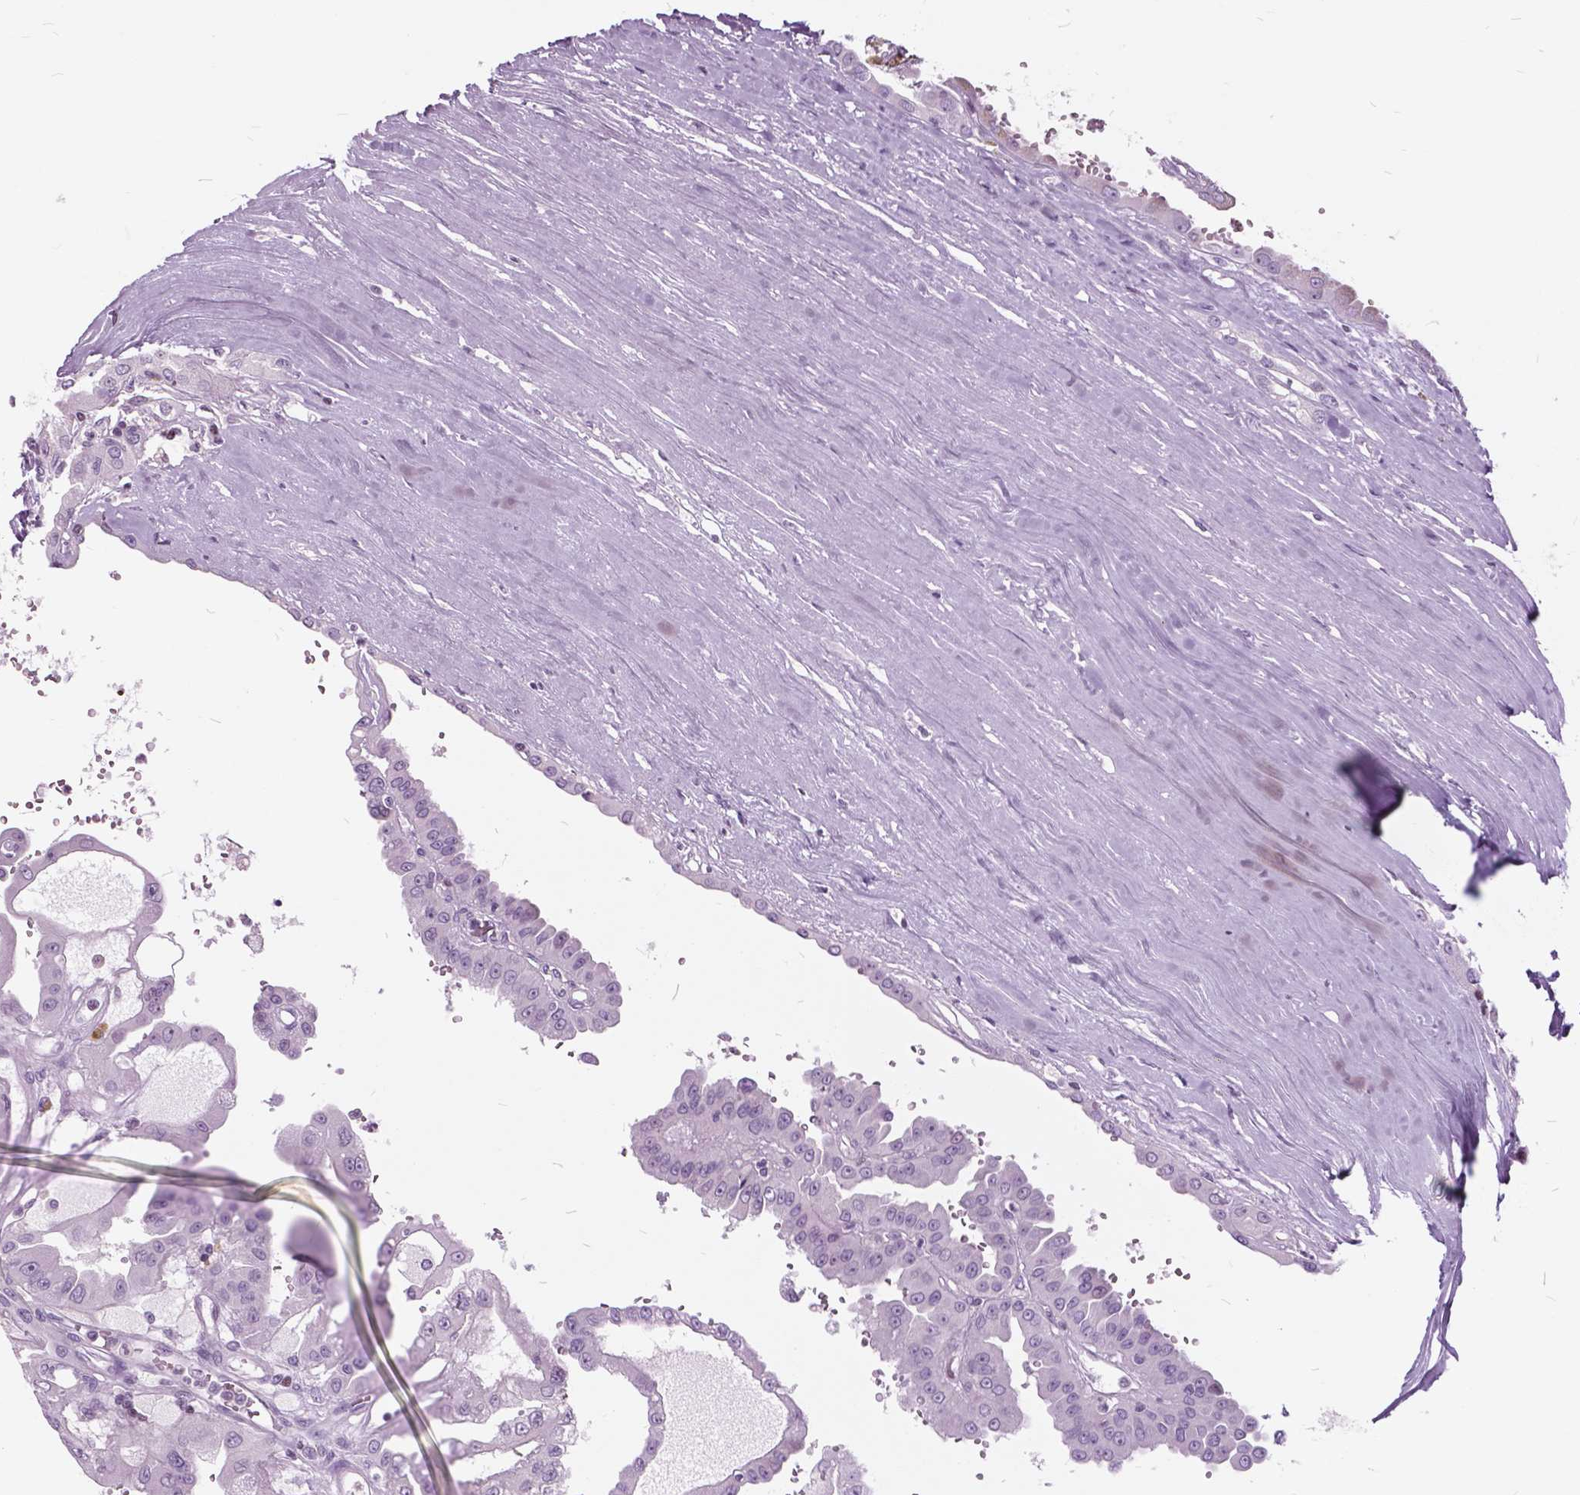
{"staining": {"intensity": "negative", "quantity": "none", "location": "none"}, "tissue": "renal cancer", "cell_type": "Tumor cells", "image_type": "cancer", "snomed": [{"axis": "morphology", "description": "Adenocarcinoma, NOS"}, {"axis": "topography", "description": "Kidney"}], "caption": "An image of renal cancer stained for a protein shows no brown staining in tumor cells.", "gene": "SP140", "patient": {"sex": "male", "age": 58}}